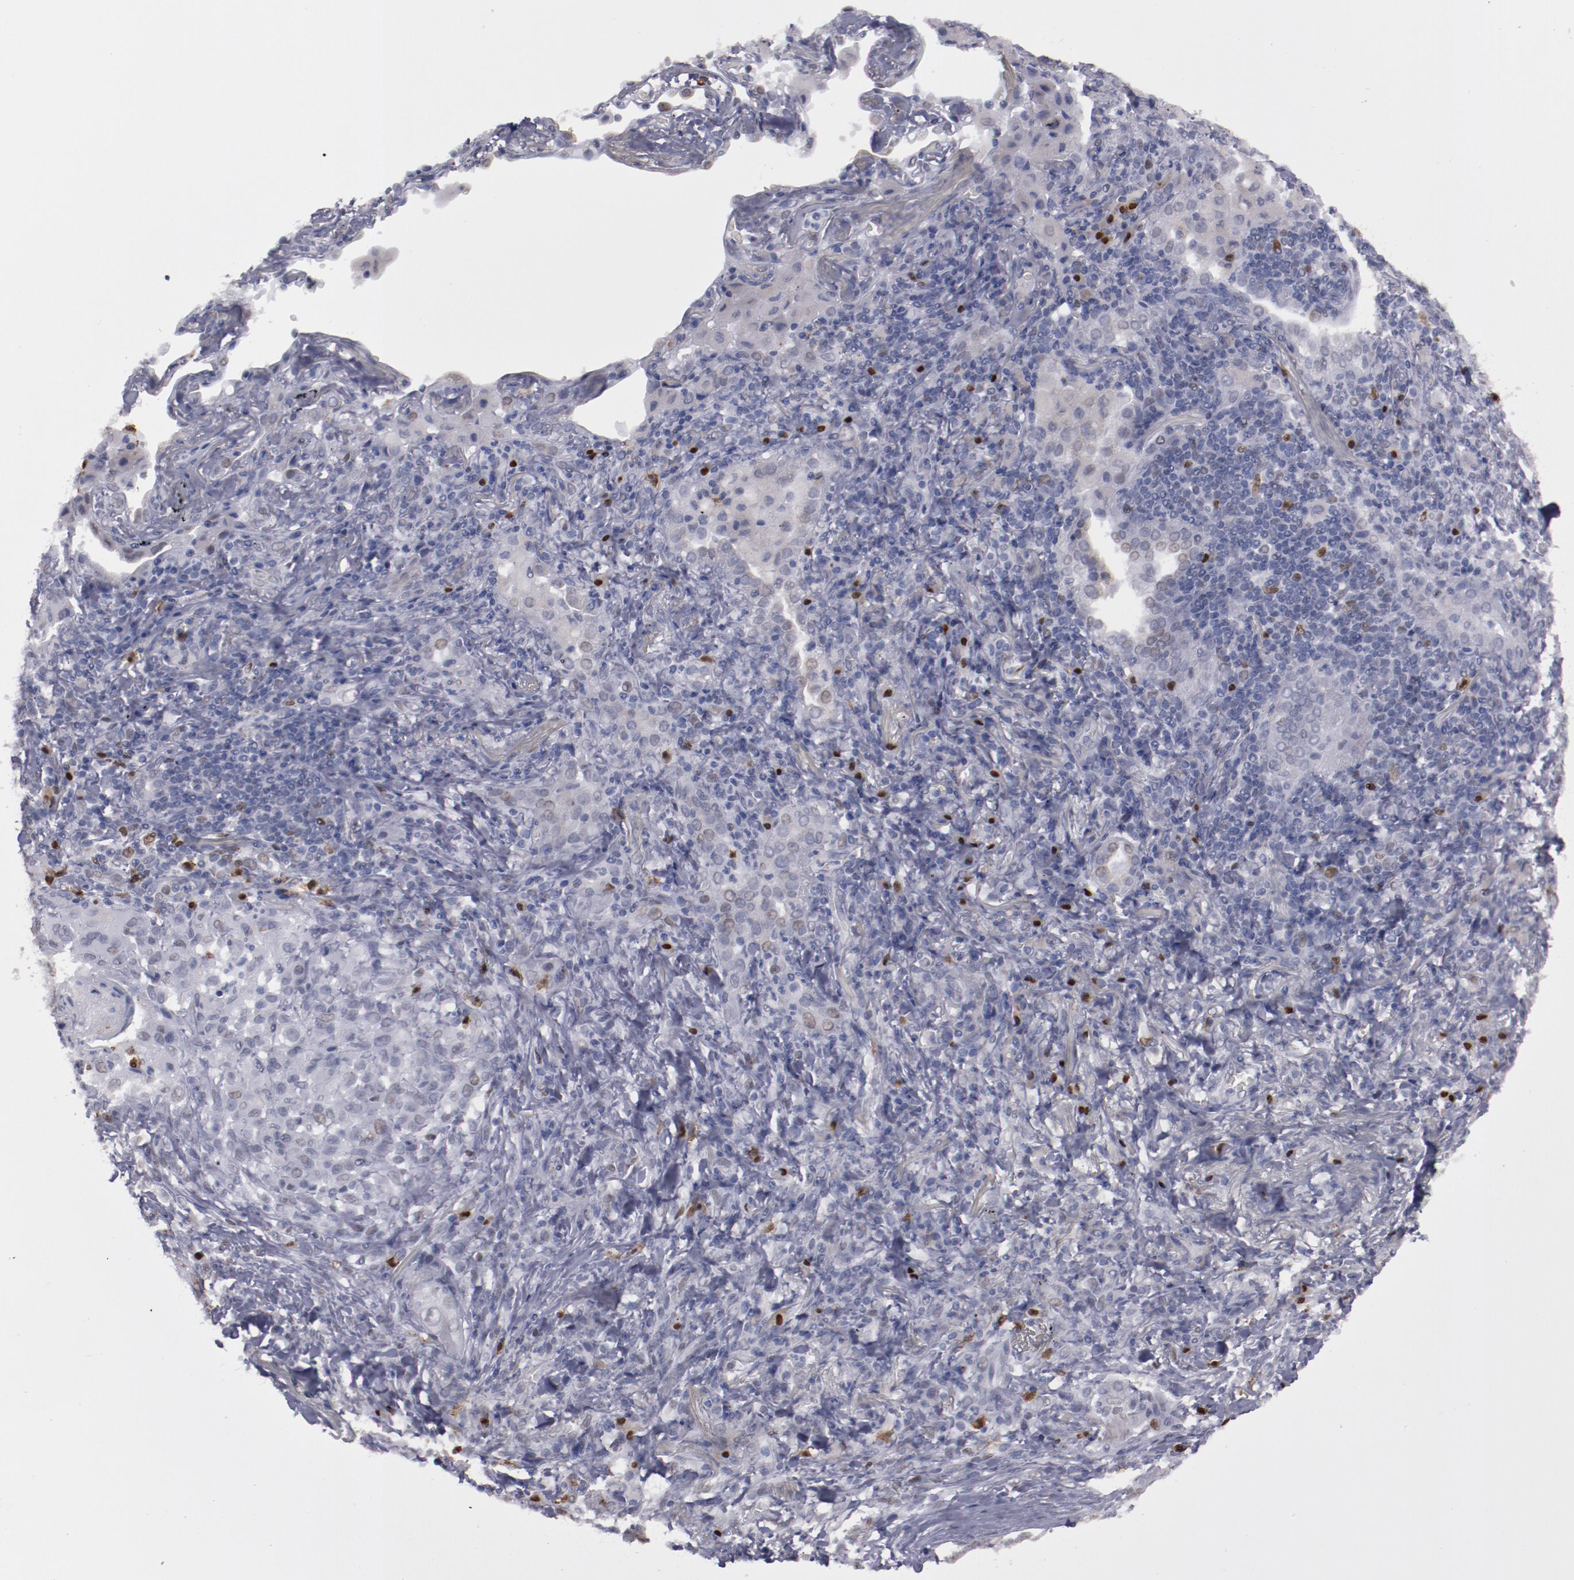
{"staining": {"intensity": "negative", "quantity": "none", "location": "none"}, "tissue": "lung cancer", "cell_type": "Tumor cells", "image_type": "cancer", "snomed": [{"axis": "morphology", "description": "Squamous cell carcinoma, NOS"}, {"axis": "topography", "description": "Lung"}], "caption": "IHC image of neoplastic tissue: squamous cell carcinoma (lung) stained with DAB (3,3'-diaminobenzidine) exhibits no significant protein staining in tumor cells.", "gene": "IRF4", "patient": {"sex": "female", "age": 67}}